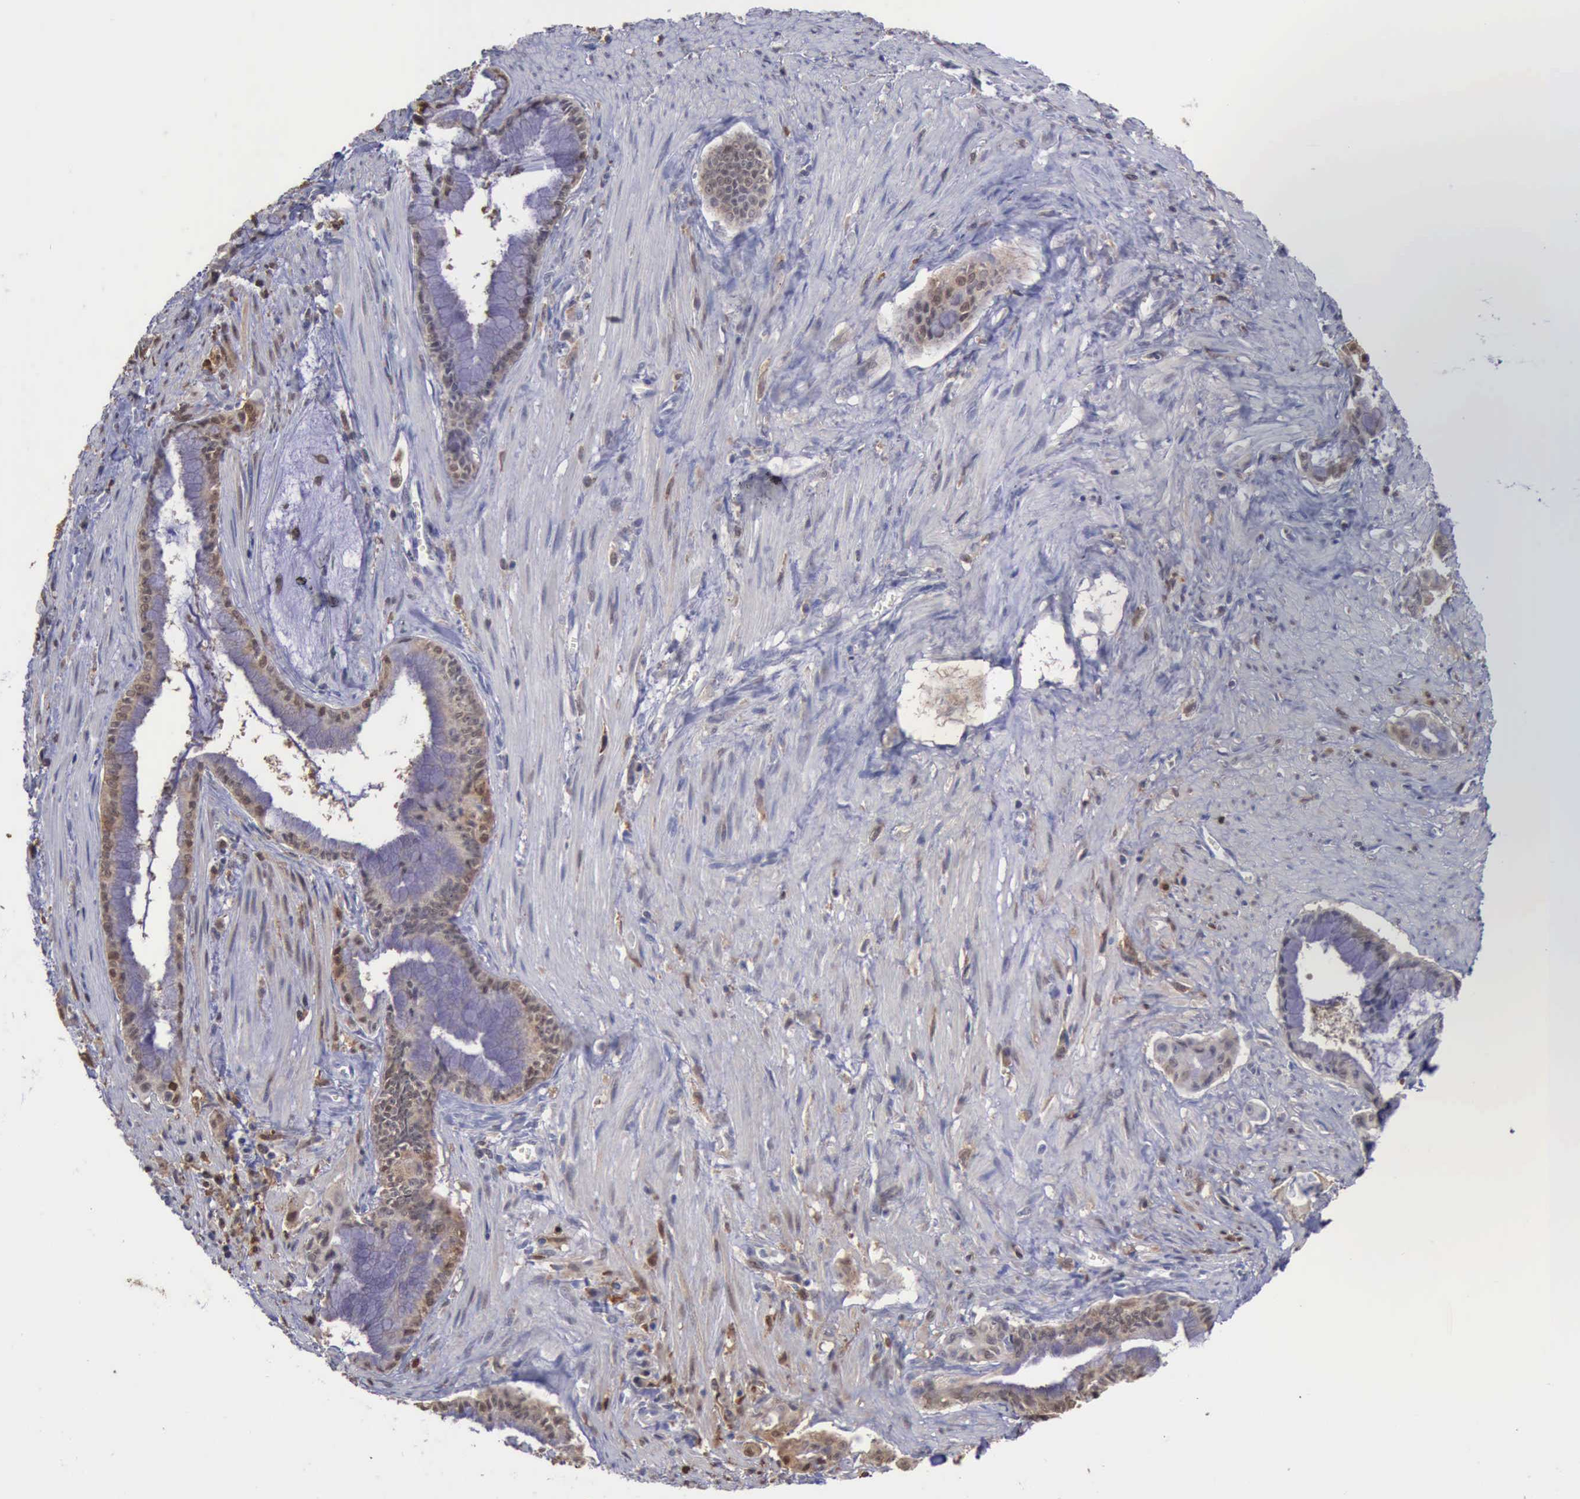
{"staining": {"intensity": "weak", "quantity": "<25%", "location": "cytoplasmic/membranous,nuclear"}, "tissue": "pancreatic cancer", "cell_type": "Tumor cells", "image_type": "cancer", "snomed": [{"axis": "morphology", "description": "Adenocarcinoma, NOS"}, {"axis": "topography", "description": "Pancreas"}], "caption": "Tumor cells are negative for protein expression in human pancreatic cancer (adenocarcinoma).", "gene": "STAT1", "patient": {"sex": "male", "age": 59}}